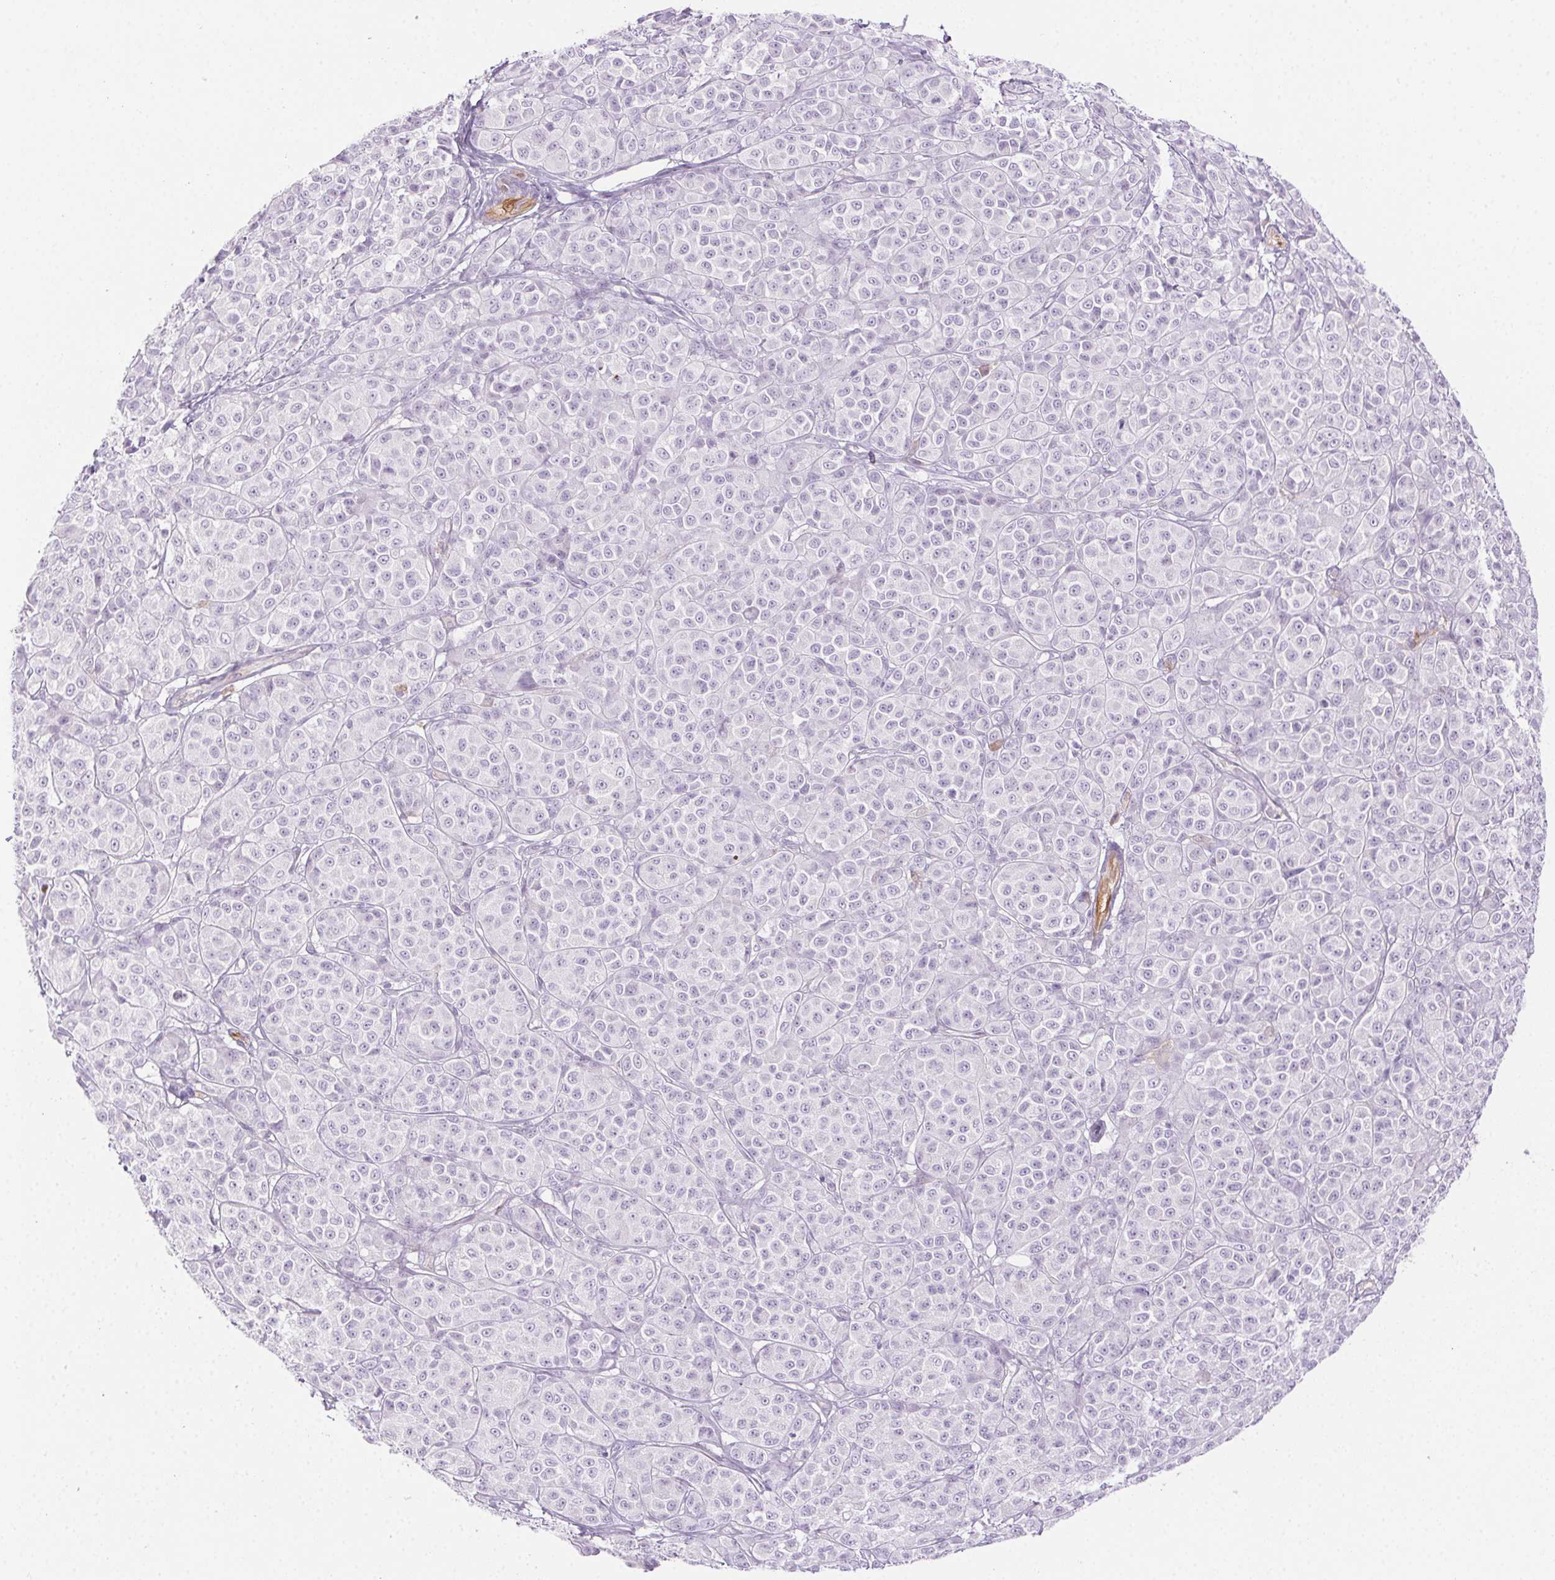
{"staining": {"intensity": "negative", "quantity": "none", "location": "none"}, "tissue": "melanoma", "cell_type": "Tumor cells", "image_type": "cancer", "snomed": [{"axis": "morphology", "description": "Malignant melanoma, NOS"}, {"axis": "topography", "description": "Skin"}], "caption": "Tumor cells are negative for protein expression in human melanoma. (Stains: DAB (3,3'-diaminobenzidine) IHC with hematoxylin counter stain, Microscopy: brightfield microscopy at high magnification).", "gene": "TMEM45A", "patient": {"sex": "male", "age": 89}}